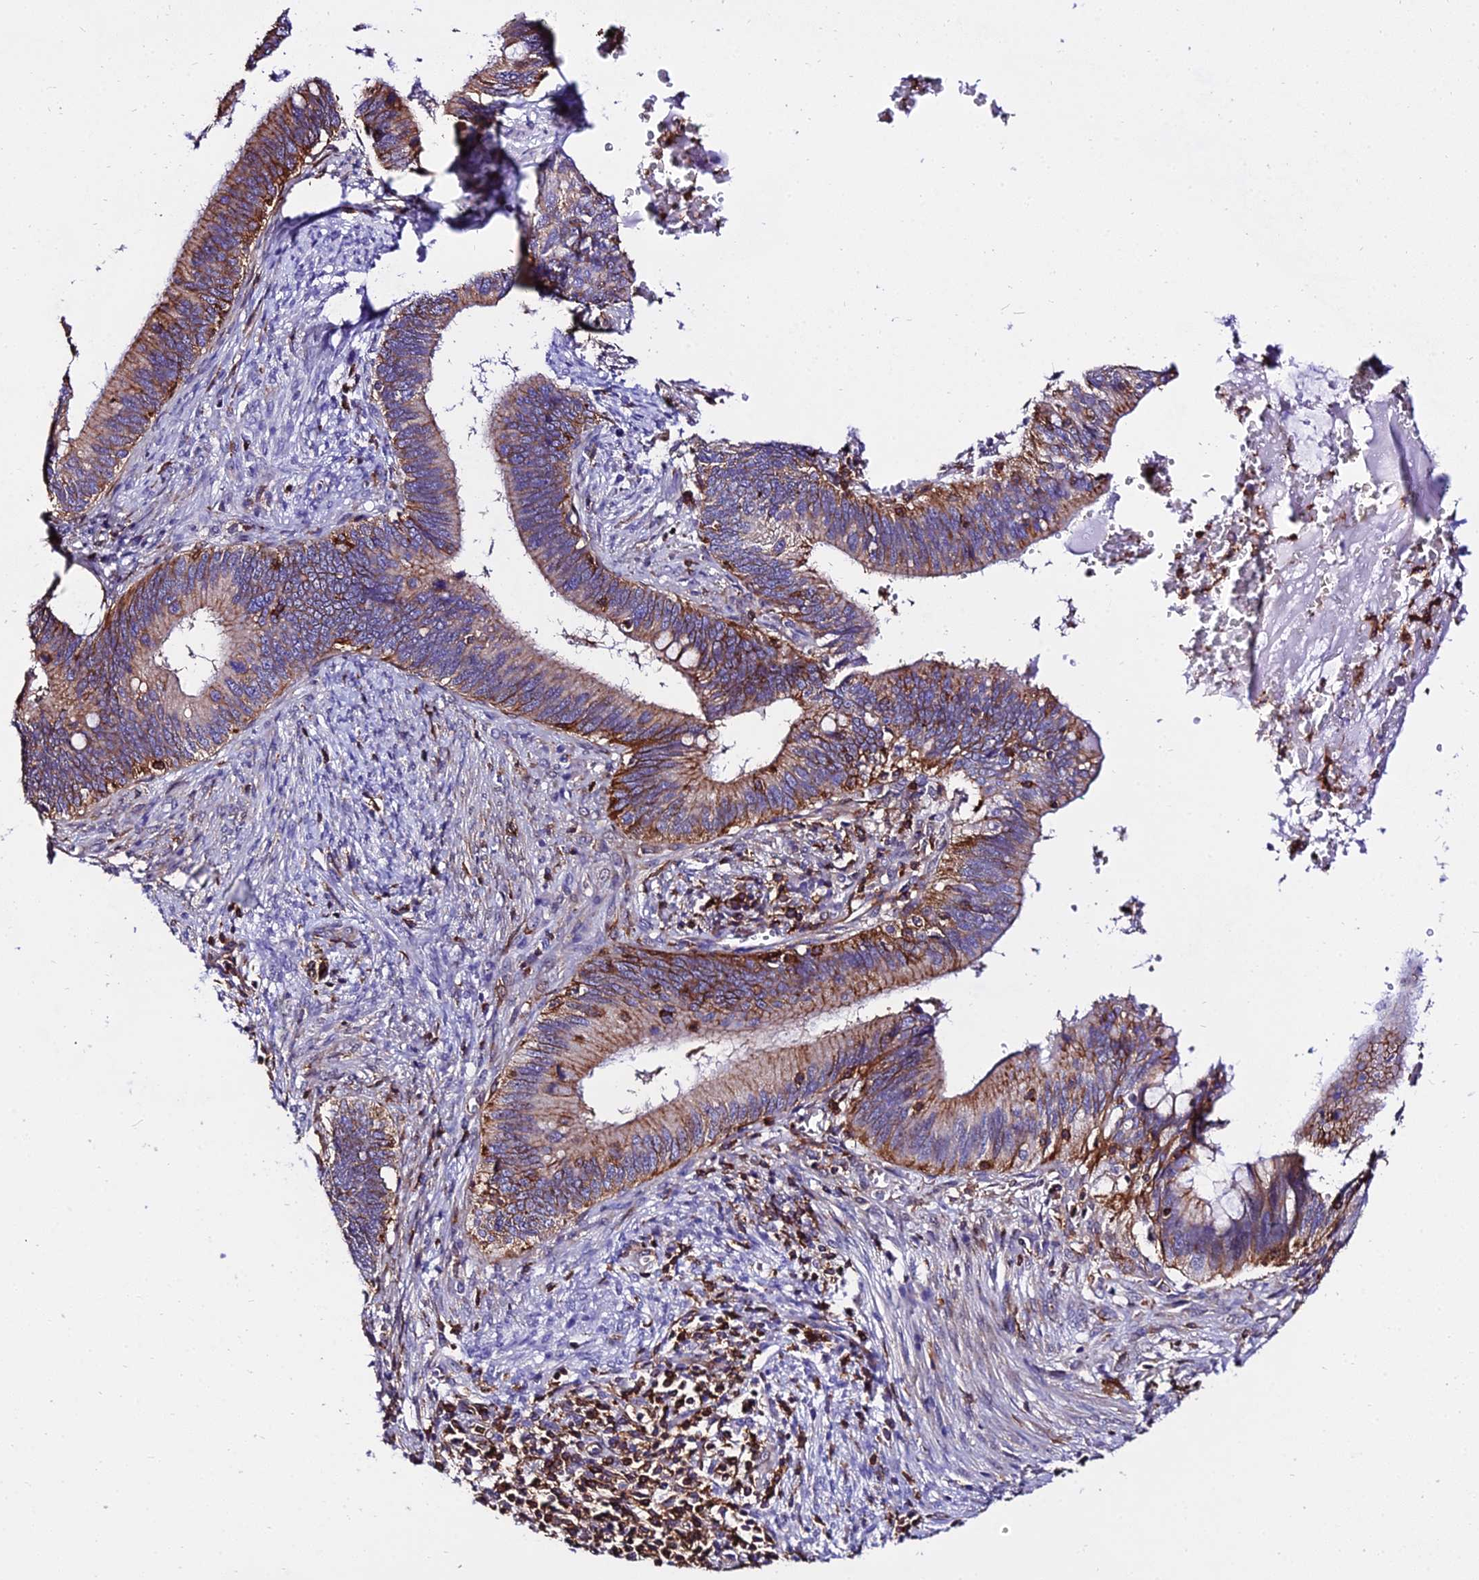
{"staining": {"intensity": "moderate", "quantity": ">75%", "location": "cytoplasmic/membranous"}, "tissue": "cervical cancer", "cell_type": "Tumor cells", "image_type": "cancer", "snomed": [{"axis": "morphology", "description": "Adenocarcinoma, NOS"}, {"axis": "topography", "description": "Cervix"}], "caption": "Moderate cytoplasmic/membranous positivity is present in about >75% of tumor cells in adenocarcinoma (cervical). (IHC, brightfield microscopy, high magnification).", "gene": "CSRP1", "patient": {"sex": "female", "age": 42}}